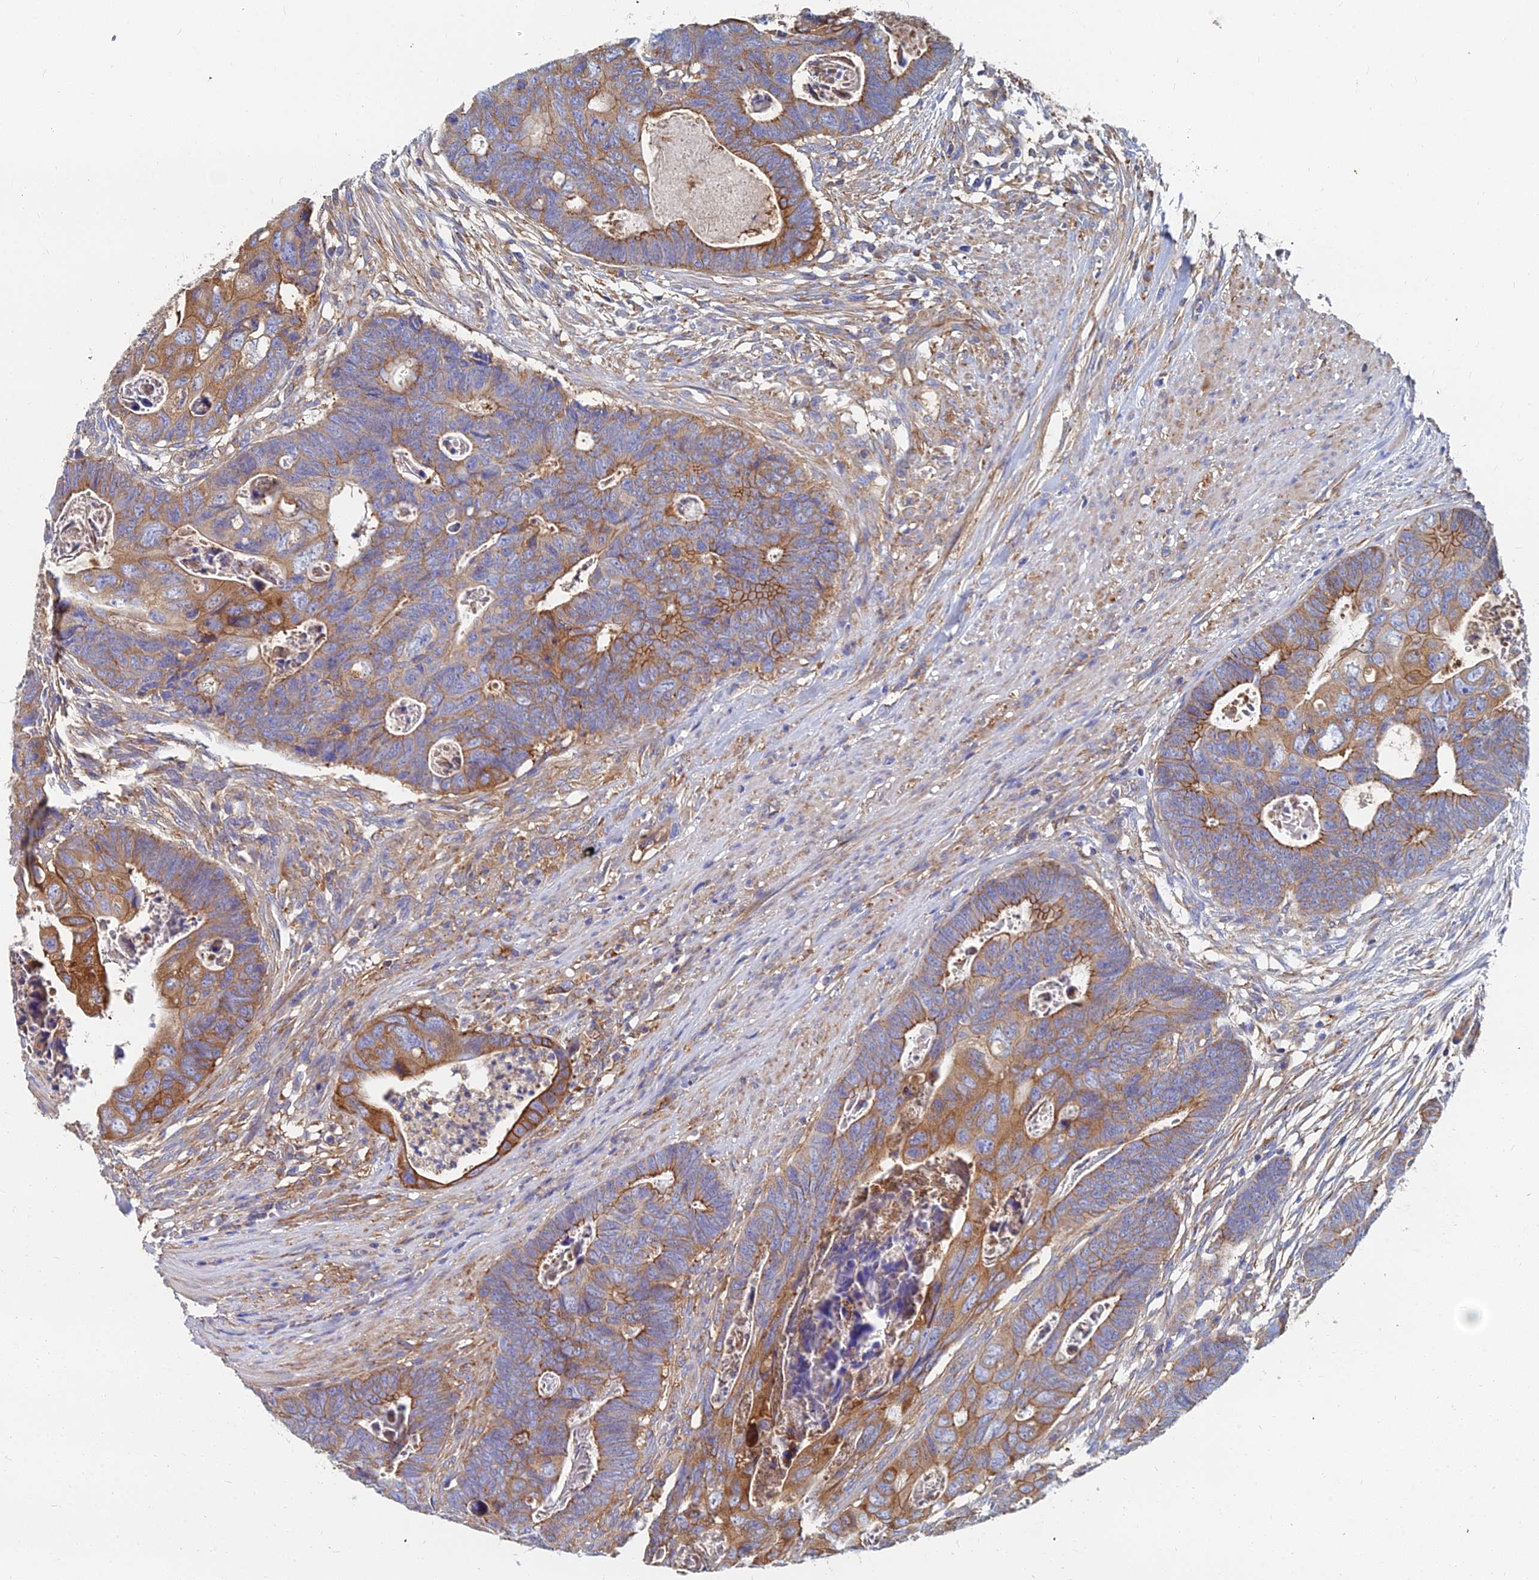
{"staining": {"intensity": "moderate", "quantity": "25%-75%", "location": "cytoplasmic/membranous"}, "tissue": "colorectal cancer", "cell_type": "Tumor cells", "image_type": "cancer", "snomed": [{"axis": "morphology", "description": "Adenocarcinoma, NOS"}, {"axis": "topography", "description": "Rectum"}], "caption": "This is a histology image of immunohistochemistry (IHC) staining of adenocarcinoma (colorectal), which shows moderate staining in the cytoplasmic/membranous of tumor cells.", "gene": "GPR42", "patient": {"sex": "female", "age": 78}}